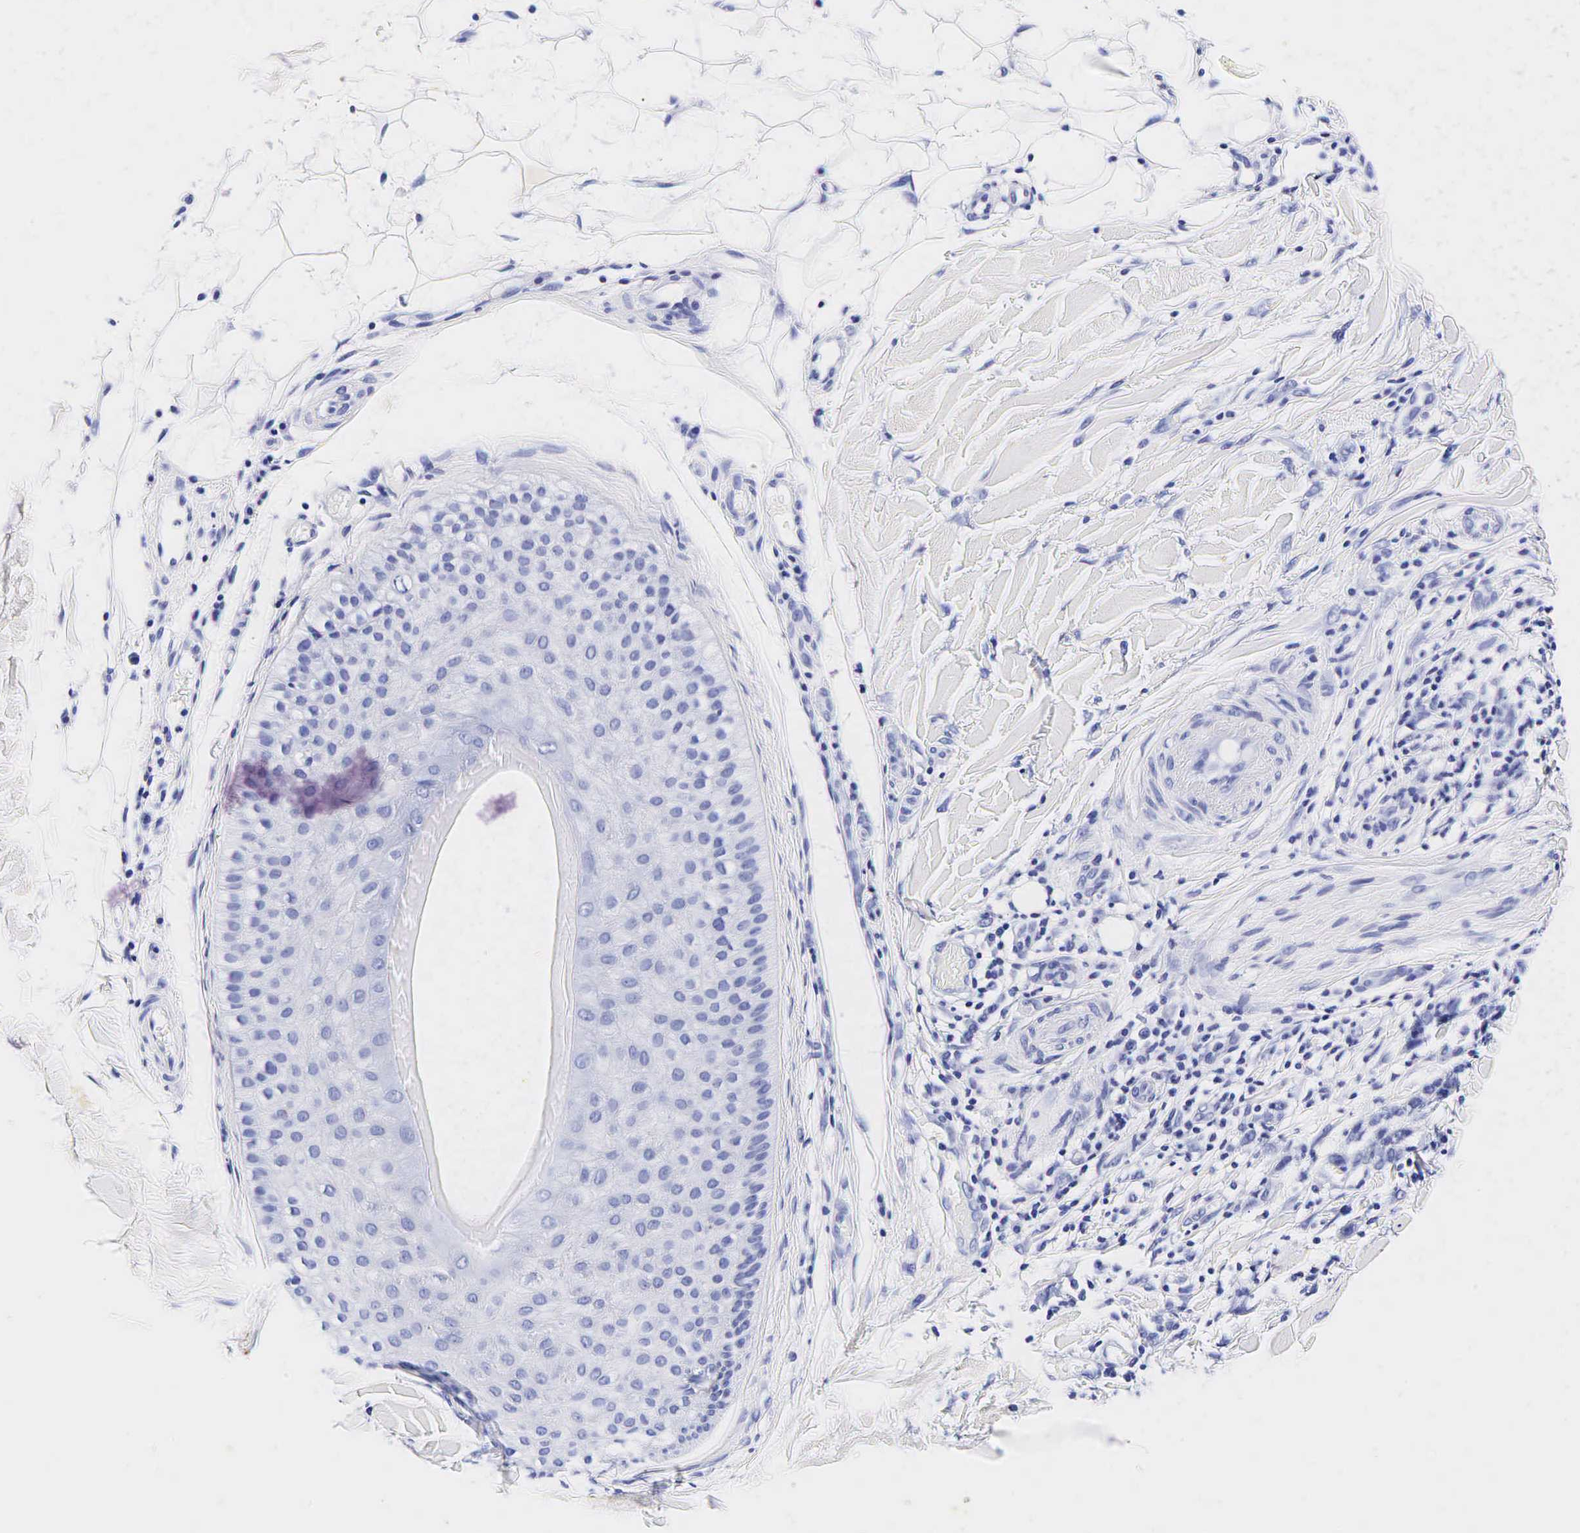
{"staining": {"intensity": "negative", "quantity": "none", "location": "none"}, "tissue": "skin cancer", "cell_type": "Tumor cells", "image_type": "cancer", "snomed": [{"axis": "morphology", "description": "Squamous cell carcinoma, NOS"}, {"axis": "topography", "description": "Skin"}], "caption": "Skin squamous cell carcinoma stained for a protein using IHC reveals no expression tumor cells.", "gene": "GCG", "patient": {"sex": "male", "age": 77}}